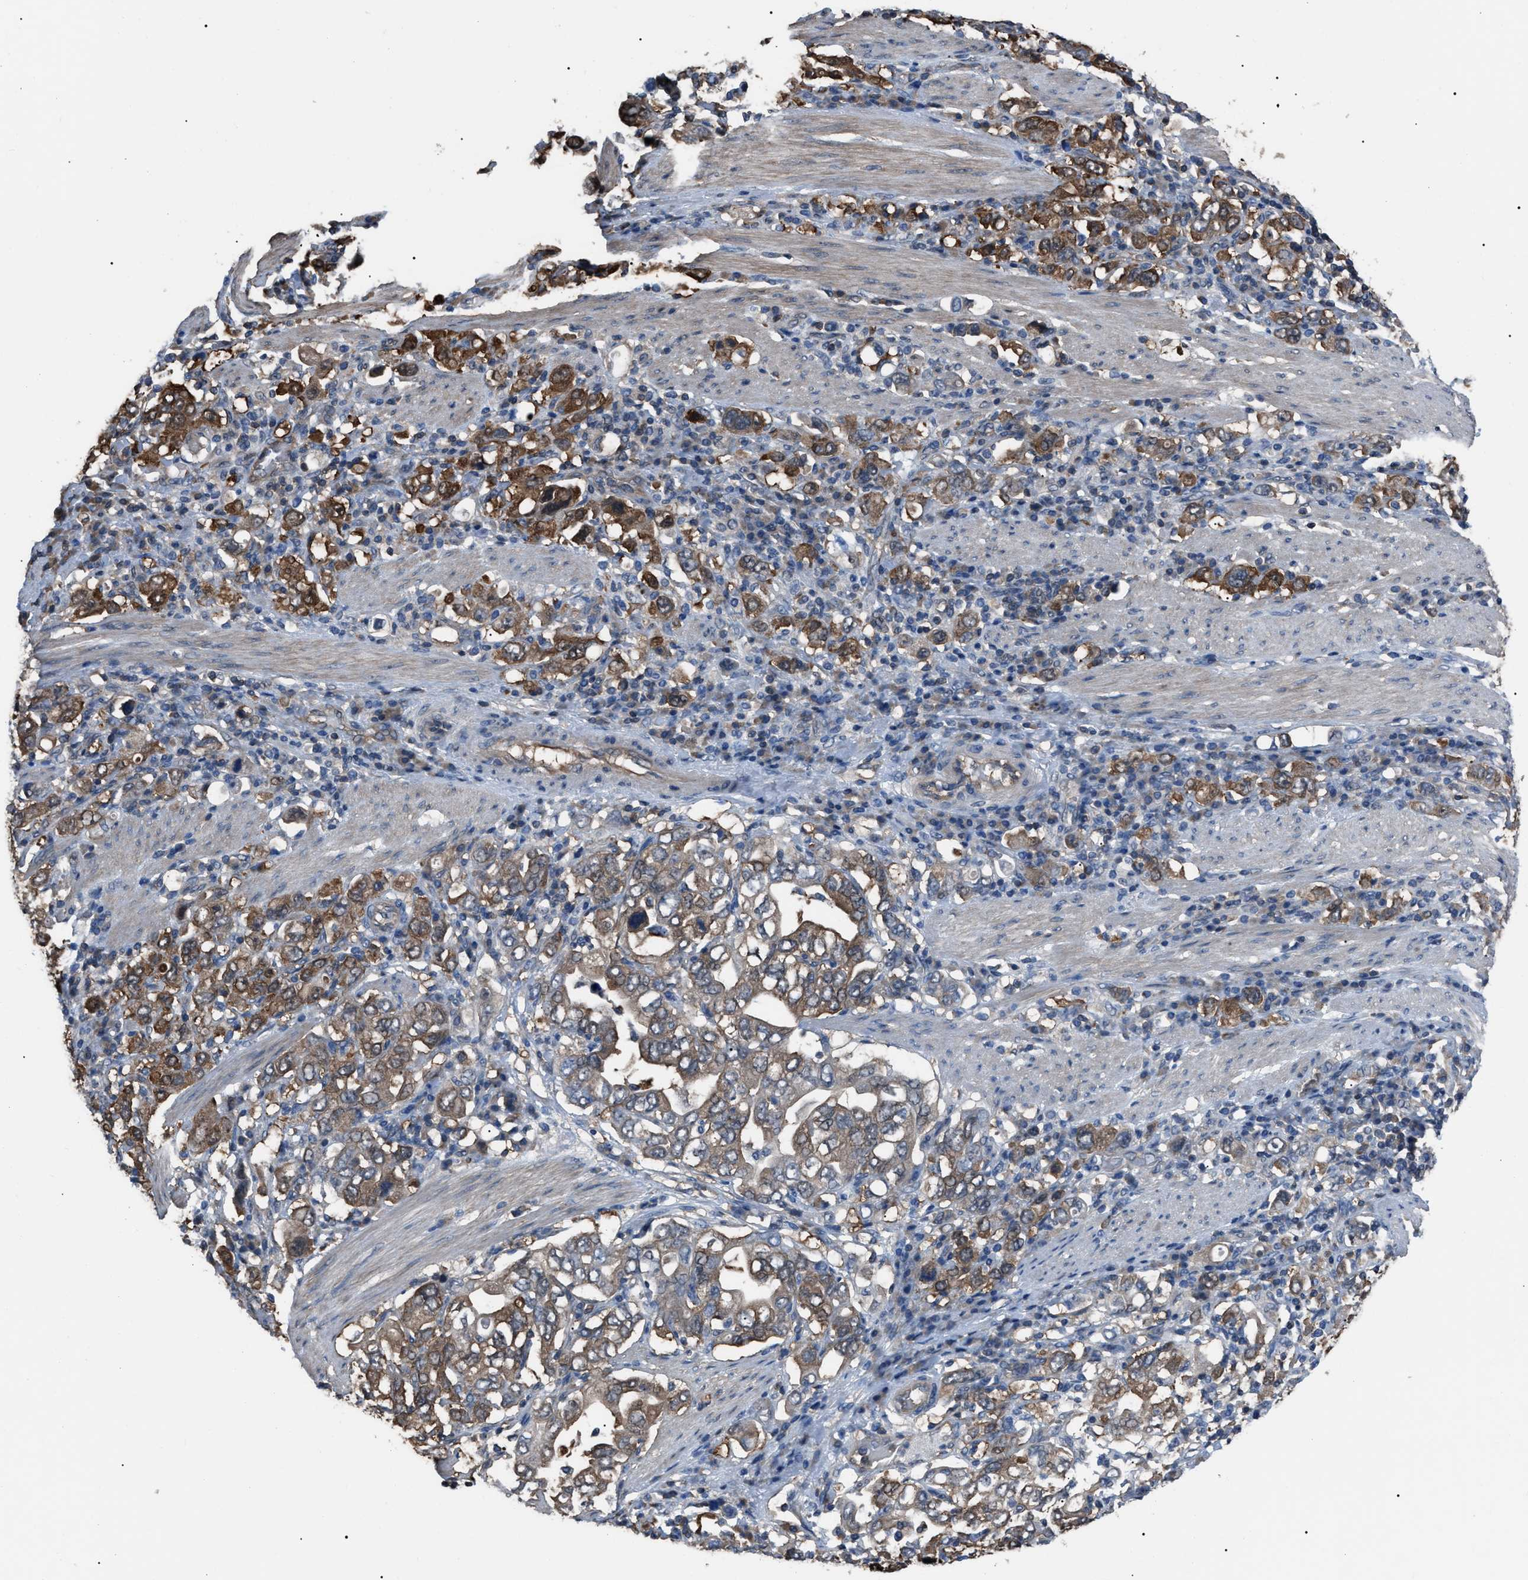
{"staining": {"intensity": "moderate", "quantity": ">75%", "location": "cytoplasmic/membranous"}, "tissue": "stomach cancer", "cell_type": "Tumor cells", "image_type": "cancer", "snomed": [{"axis": "morphology", "description": "Adenocarcinoma, NOS"}, {"axis": "topography", "description": "Stomach, upper"}], "caption": "Protein expression by immunohistochemistry (IHC) shows moderate cytoplasmic/membranous staining in about >75% of tumor cells in stomach adenocarcinoma.", "gene": "PDCD5", "patient": {"sex": "male", "age": 62}}